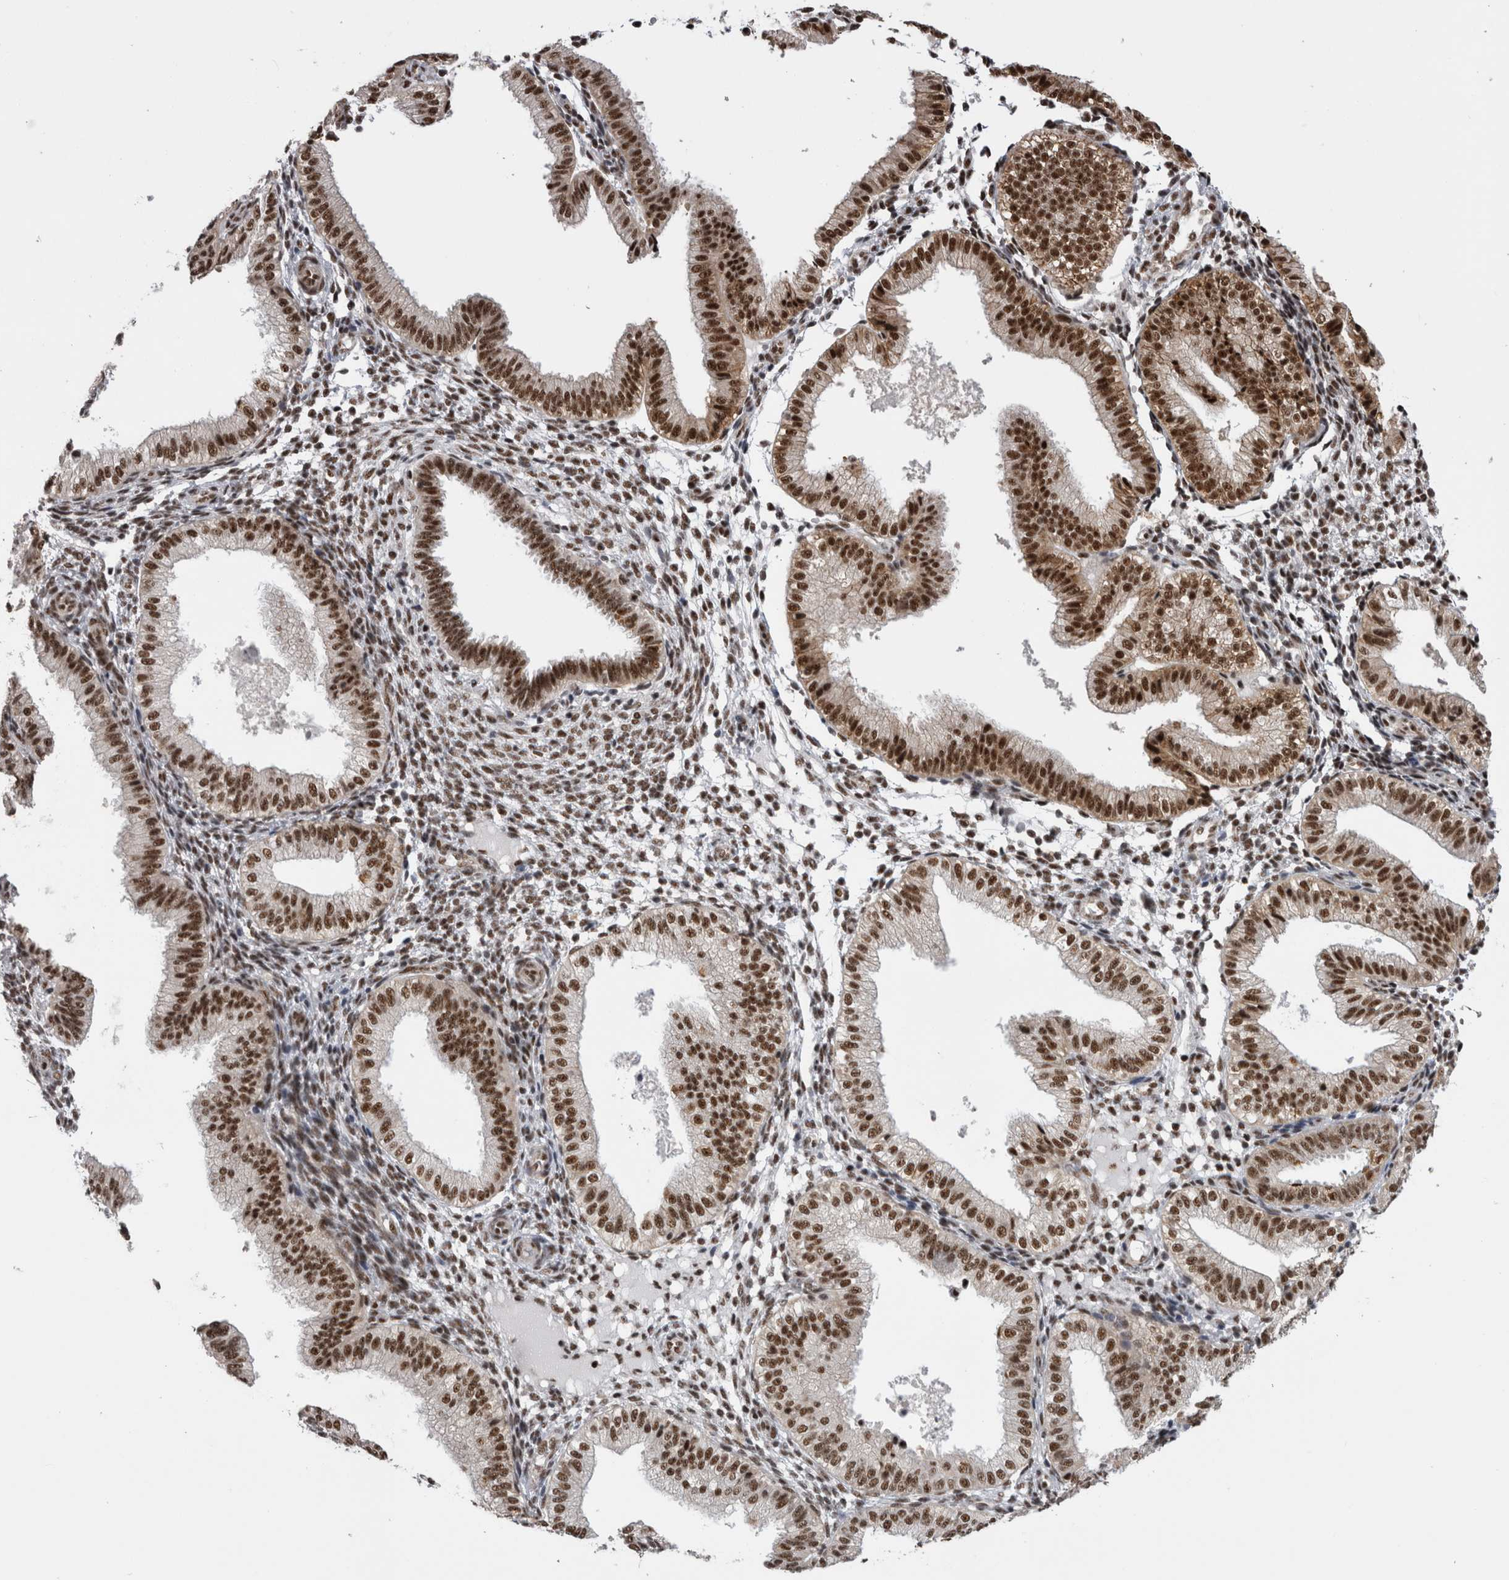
{"staining": {"intensity": "moderate", "quantity": "<25%", "location": "nuclear"}, "tissue": "endometrium", "cell_type": "Cells in endometrial stroma", "image_type": "normal", "snomed": [{"axis": "morphology", "description": "Normal tissue, NOS"}, {"axis": "topography", "description": "Endometrium"}], "caption": "DAB (3,3'-diaminobenzidine) immunohistochemical staining of unremarkable endometrium displays moderate nuclear protein positivity in about <25% of cells in endometrial stroma.", "gene": "CDK11A", "patient": {"sex": "female", "age": 39}}